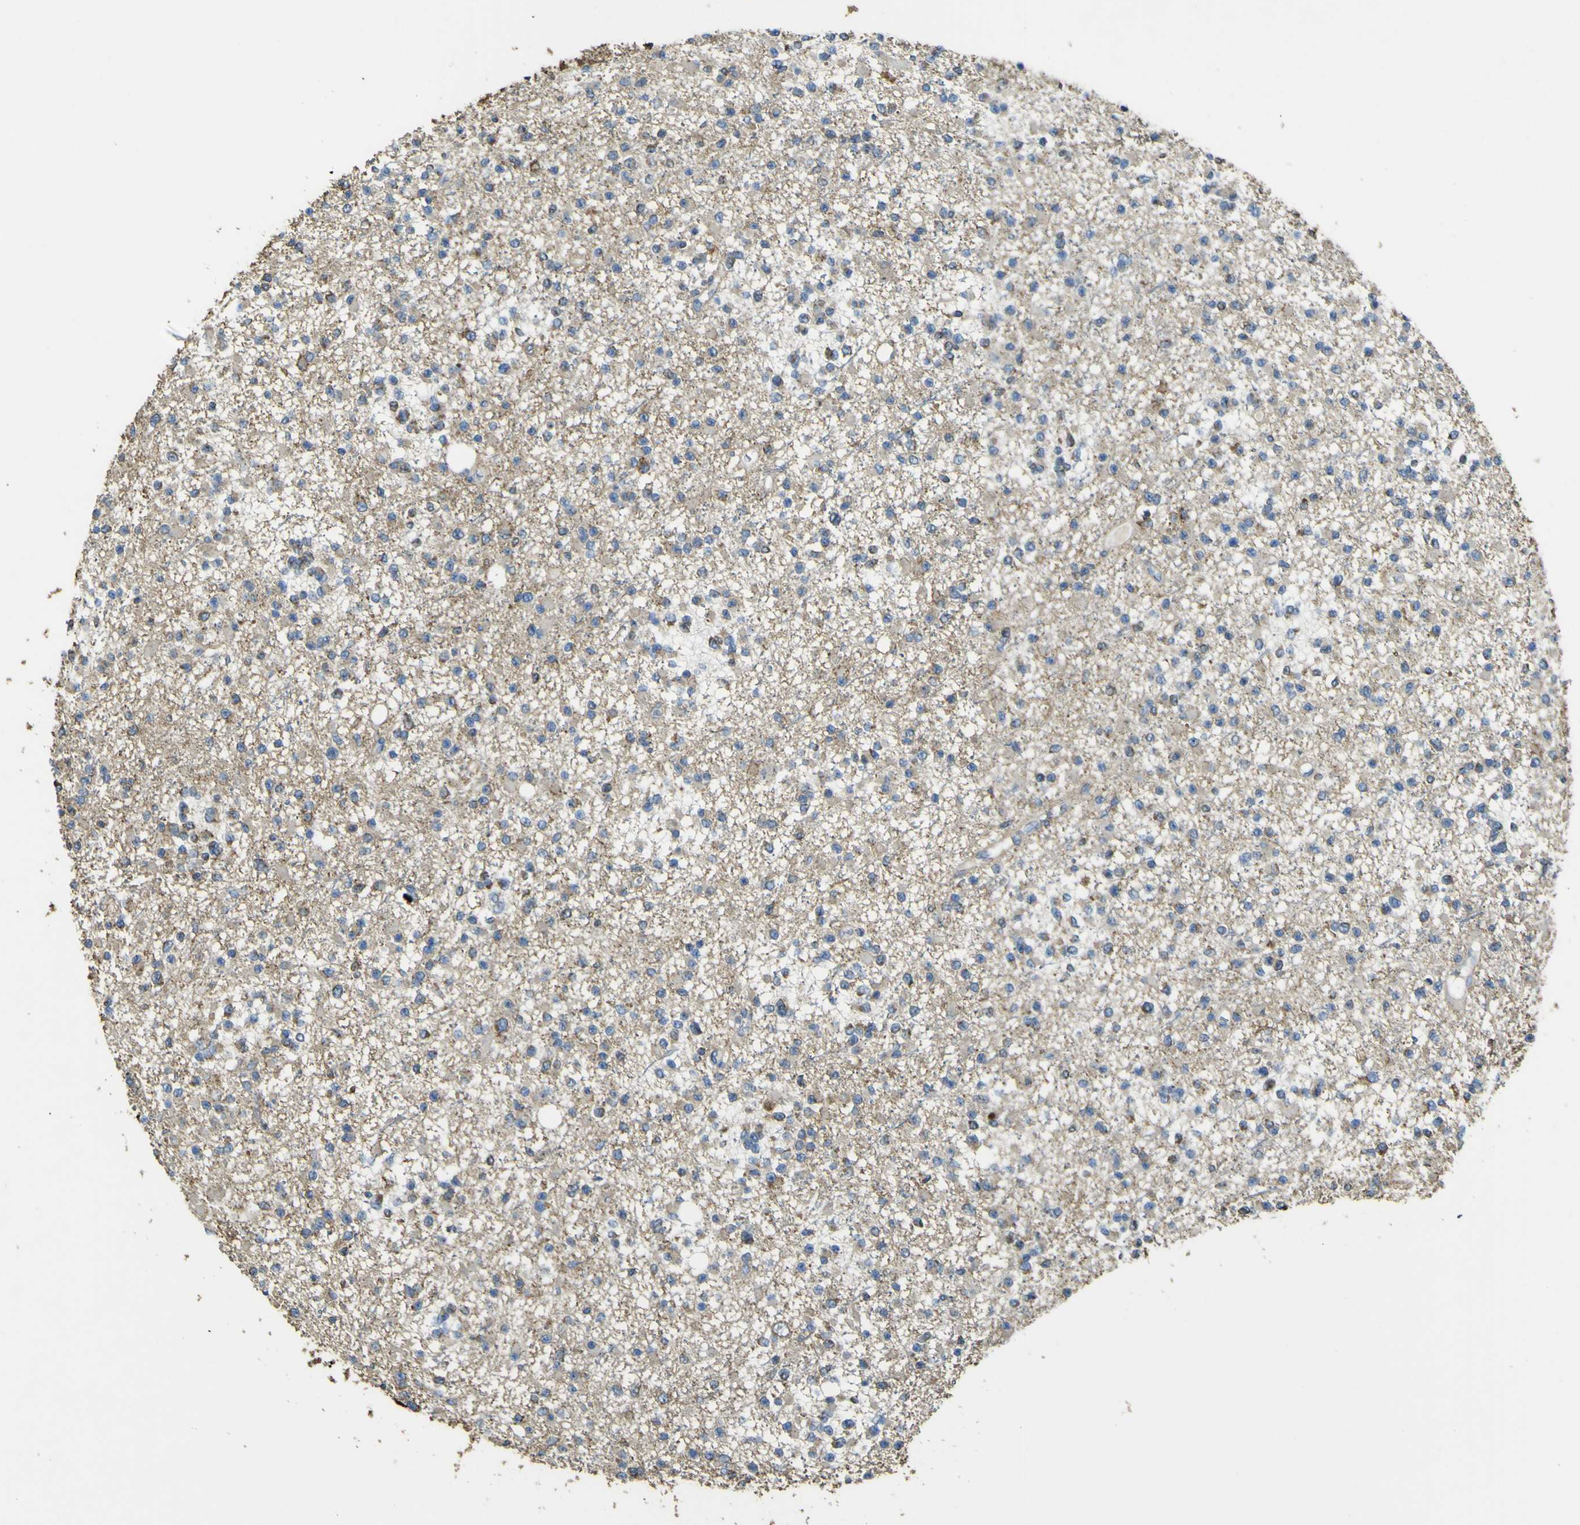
{"staining": {"intensity": "negative", "quantity": "none", "location": "none"}, "tissue": "glioma", "cell_type": "Tumor cells", "image_type": "cancer", "snomed": [{"axis": "morphology", "description": "Glioma, malignant, Low grade"}, {"axis": "topography", "description": "Brain"}], "caption": "Photomicrograph shows no significant protein staining in tumor cells of malignant glioma (low-grade).", "gene": "ACSL3", "patient": {"sex": "female", "age": 22}}